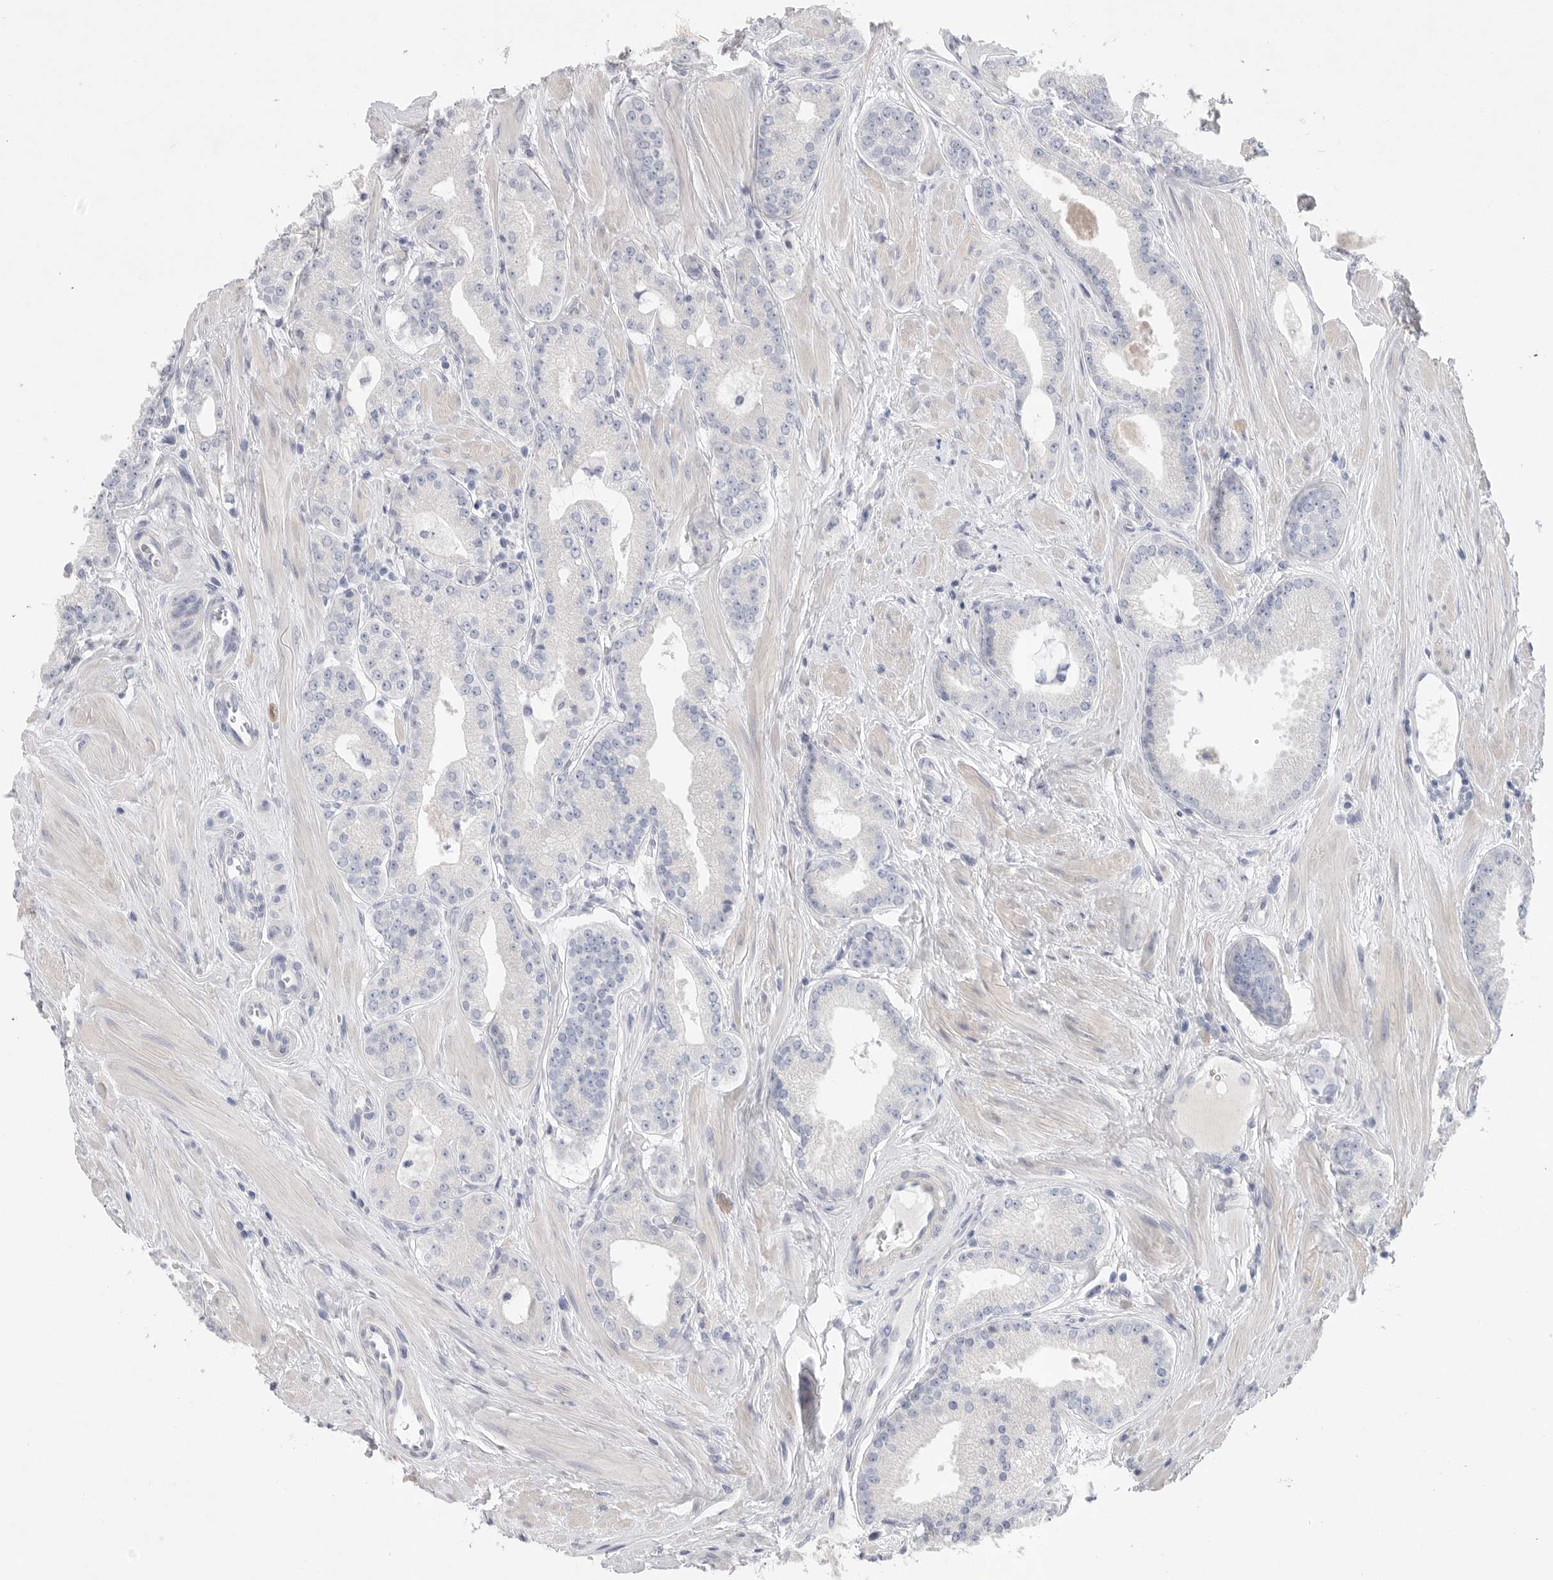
{"staining": {"intensity": "negative", "quantity": "none", "location": "none"}, "tissue": "prostate cancer", "cell_type": "Tumor cells", "image_type": "cancer", "snomed": [{"axis": "morphology", "description": "Adenocarcinoma, Low grade"}, {"axis": "topography", "description": "Prostate"}], "caption": "Immunohistochemistry (IHC) histopathology image of neoplastic tissue: adenocarcinoma (low-grade) (prostate) stained with DAB demonstrates no significant protein positivity in tumor cells. The staining was performed using DAB to visualize the protein expression in brown, while the nuclei were stained in blue with hematoxylin (Magnification: 20x).", "gene": "CAMK2B", "patient": {"sex": "male", "age": 62}}